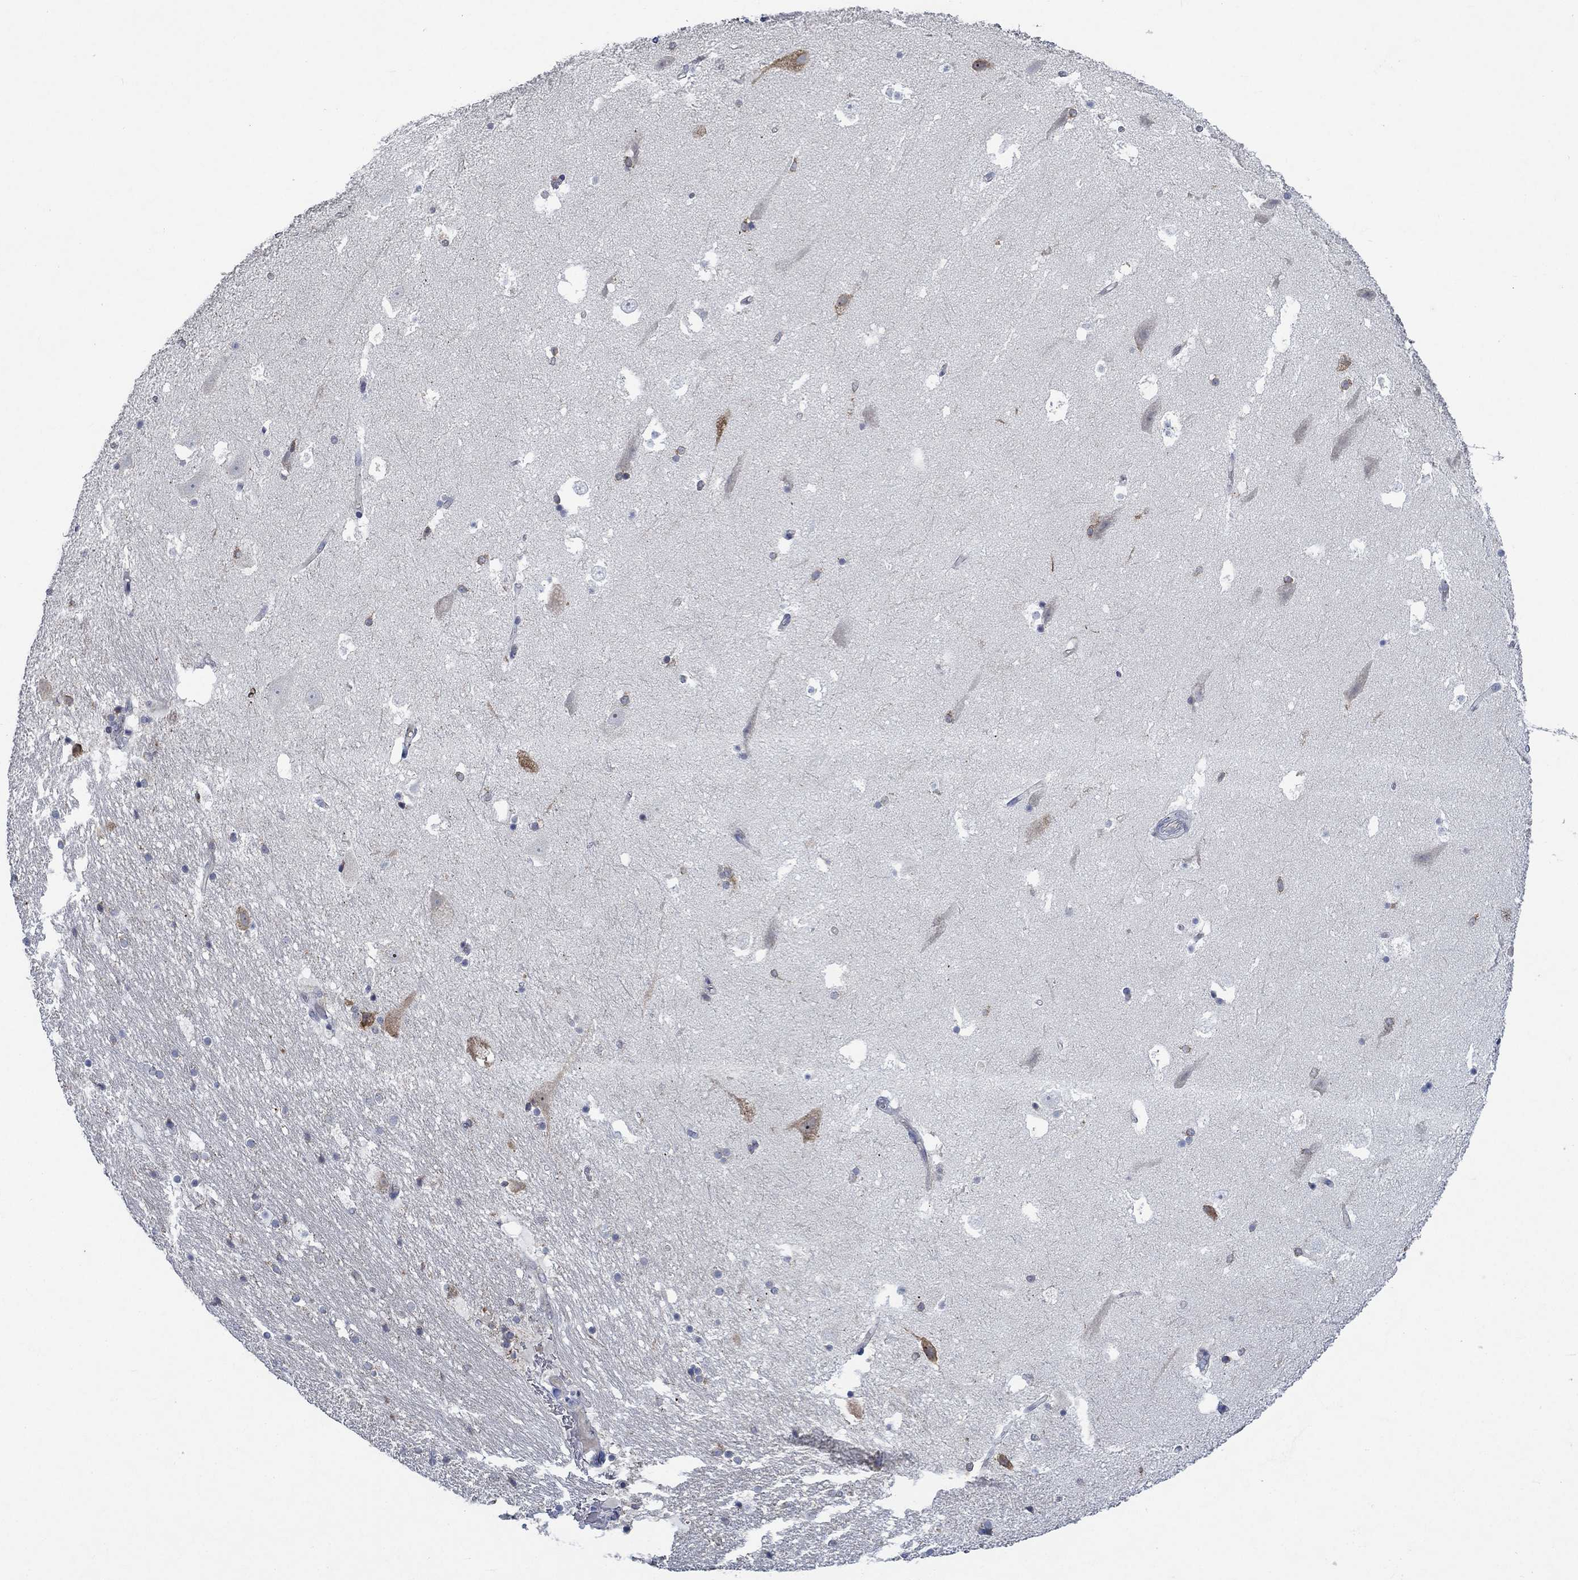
{"staining": {"intensity": "negative", "quantity": "none", "location": "none"}, "tissue": "hippocampus", "cell_type": "Glial cells", "image_type": "normal", "snomed": [{"axis": "morphology", "description": "Normal tissue, NOS"}, {"axis": "topography", "description": "Hippocampus"}], "caption": "Immunohistochemistry (IHC) photomicrograph of benign hippocampus stained for a protein (brown), which shows no positivity in glial cells.", "gene": "MMP24", "patient": {"sex": "male", "age": 51}}